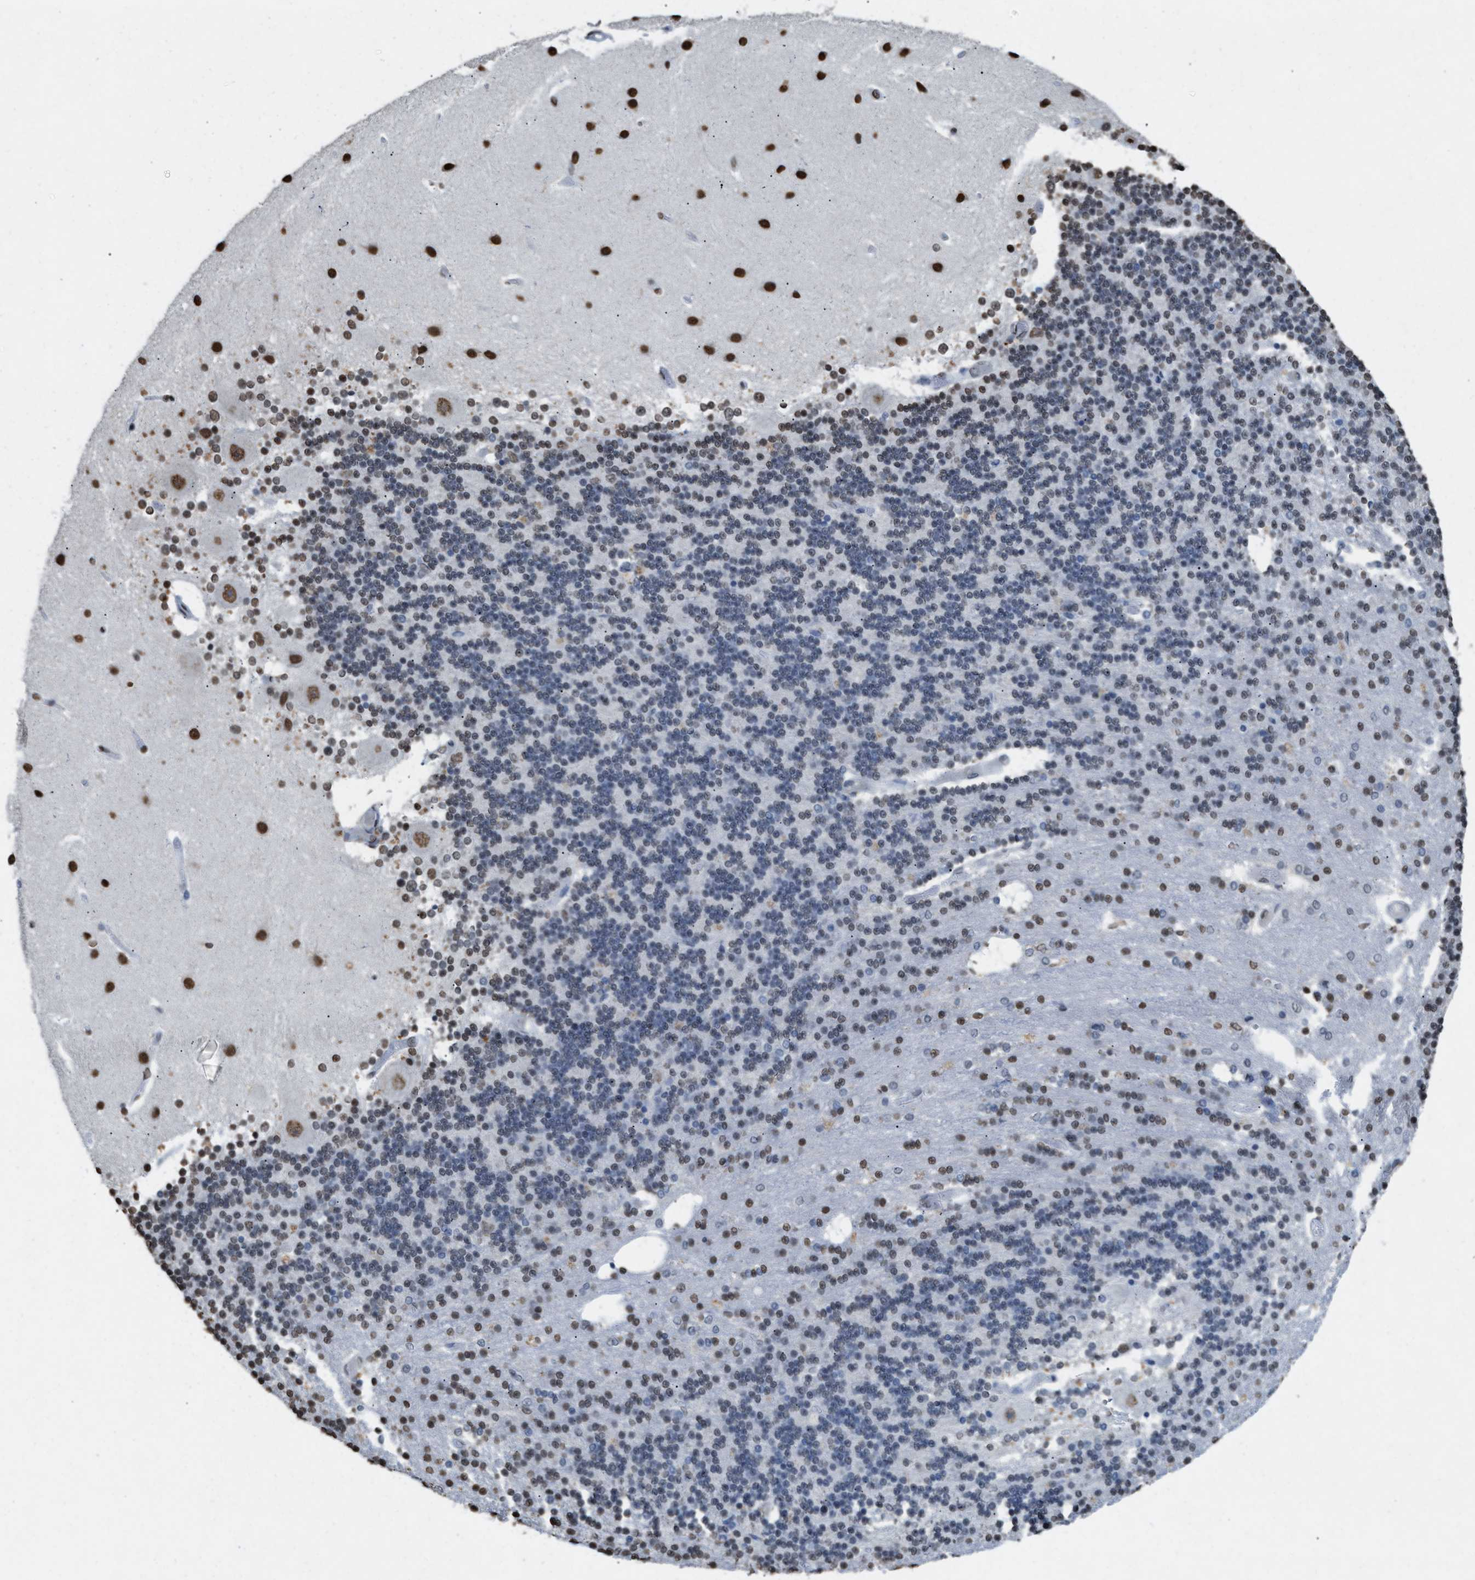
{"staining": {"intensity": "moderate", "quantity": "<25%", "location": "nuclear"}, "tissue": "cerebellum", "cell_type": "Cells in granular layer", "image_type": "normal", "snomed": [{"axis": "morphology", "description": "Normal tissue, NOS"}, {"axis": "topography", "description": "Cerebellum"}], "caption": "High-power microscopy captured an immunohistochemistry (IHC) micrograph of normal cerebellum, revealing moderate nuclear staining in approximately <25% of cells in granular layer.", "gene": "NUP88", "patient": {"sex": "female", "age": 54}}